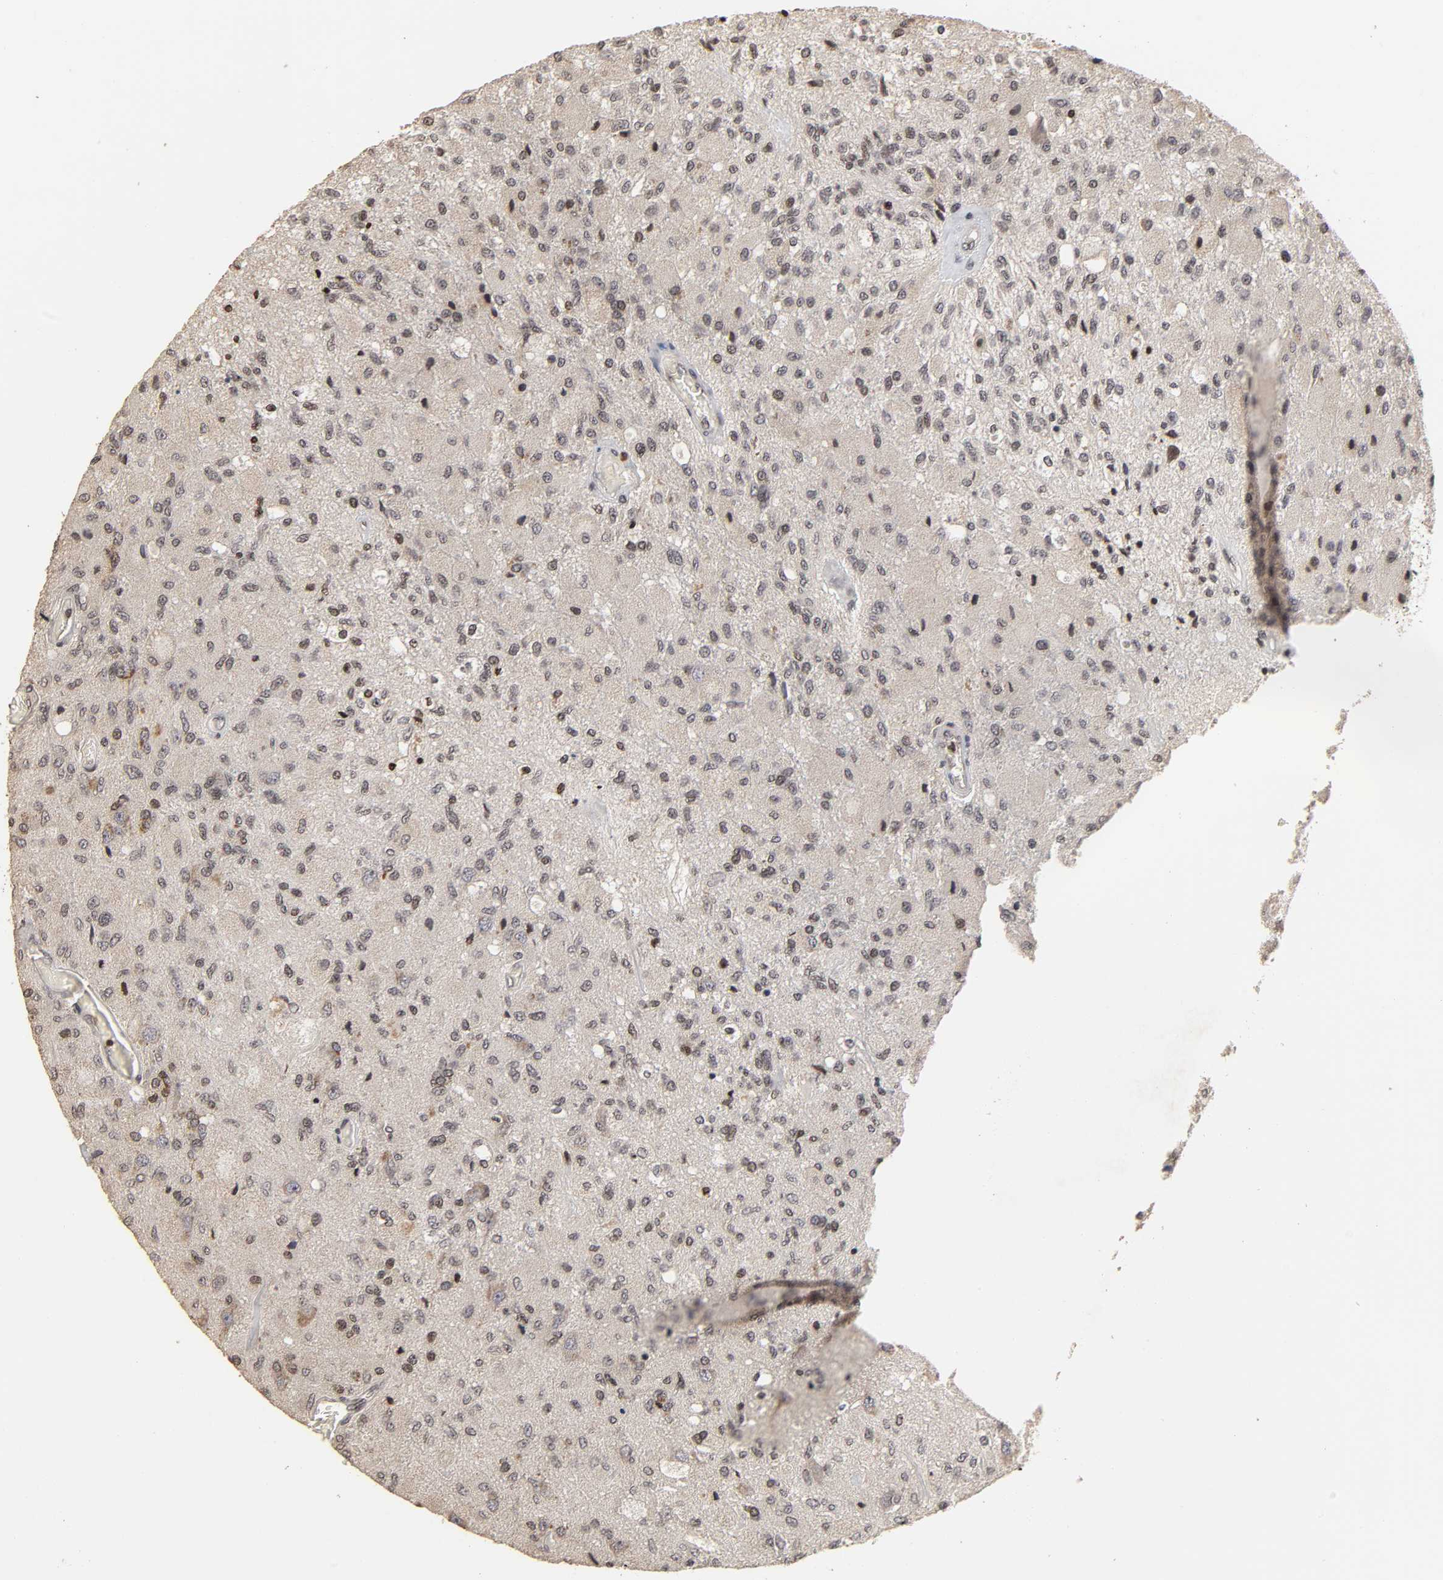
{"staining": {"intensity": "moderate", "quantity": "<25%", "location": "cytoplasmic/membranous"}, "tissue": "glioma", "cell_type": "Tumor cells", "image_type": "cancer", "snomed": [{"axis": "morphology", "description": "Normal tissue, NOS"}, {"axis": "morphology", "description": "Glioma, malignant, High grade"}, {"axis": "topography", "description": "Cerebral cortex"}], "caption": "Glioma stained with DAB immunohistochemistry (IHC) shows low levels of moderate cytoplasmic/membranous positivity in approximately <25% of tumor cells. The protein is shown in brown color, while the nuclei are stained blue.", "gene": "ZNF473", "patient": {"sex": "male", "age": 77}}